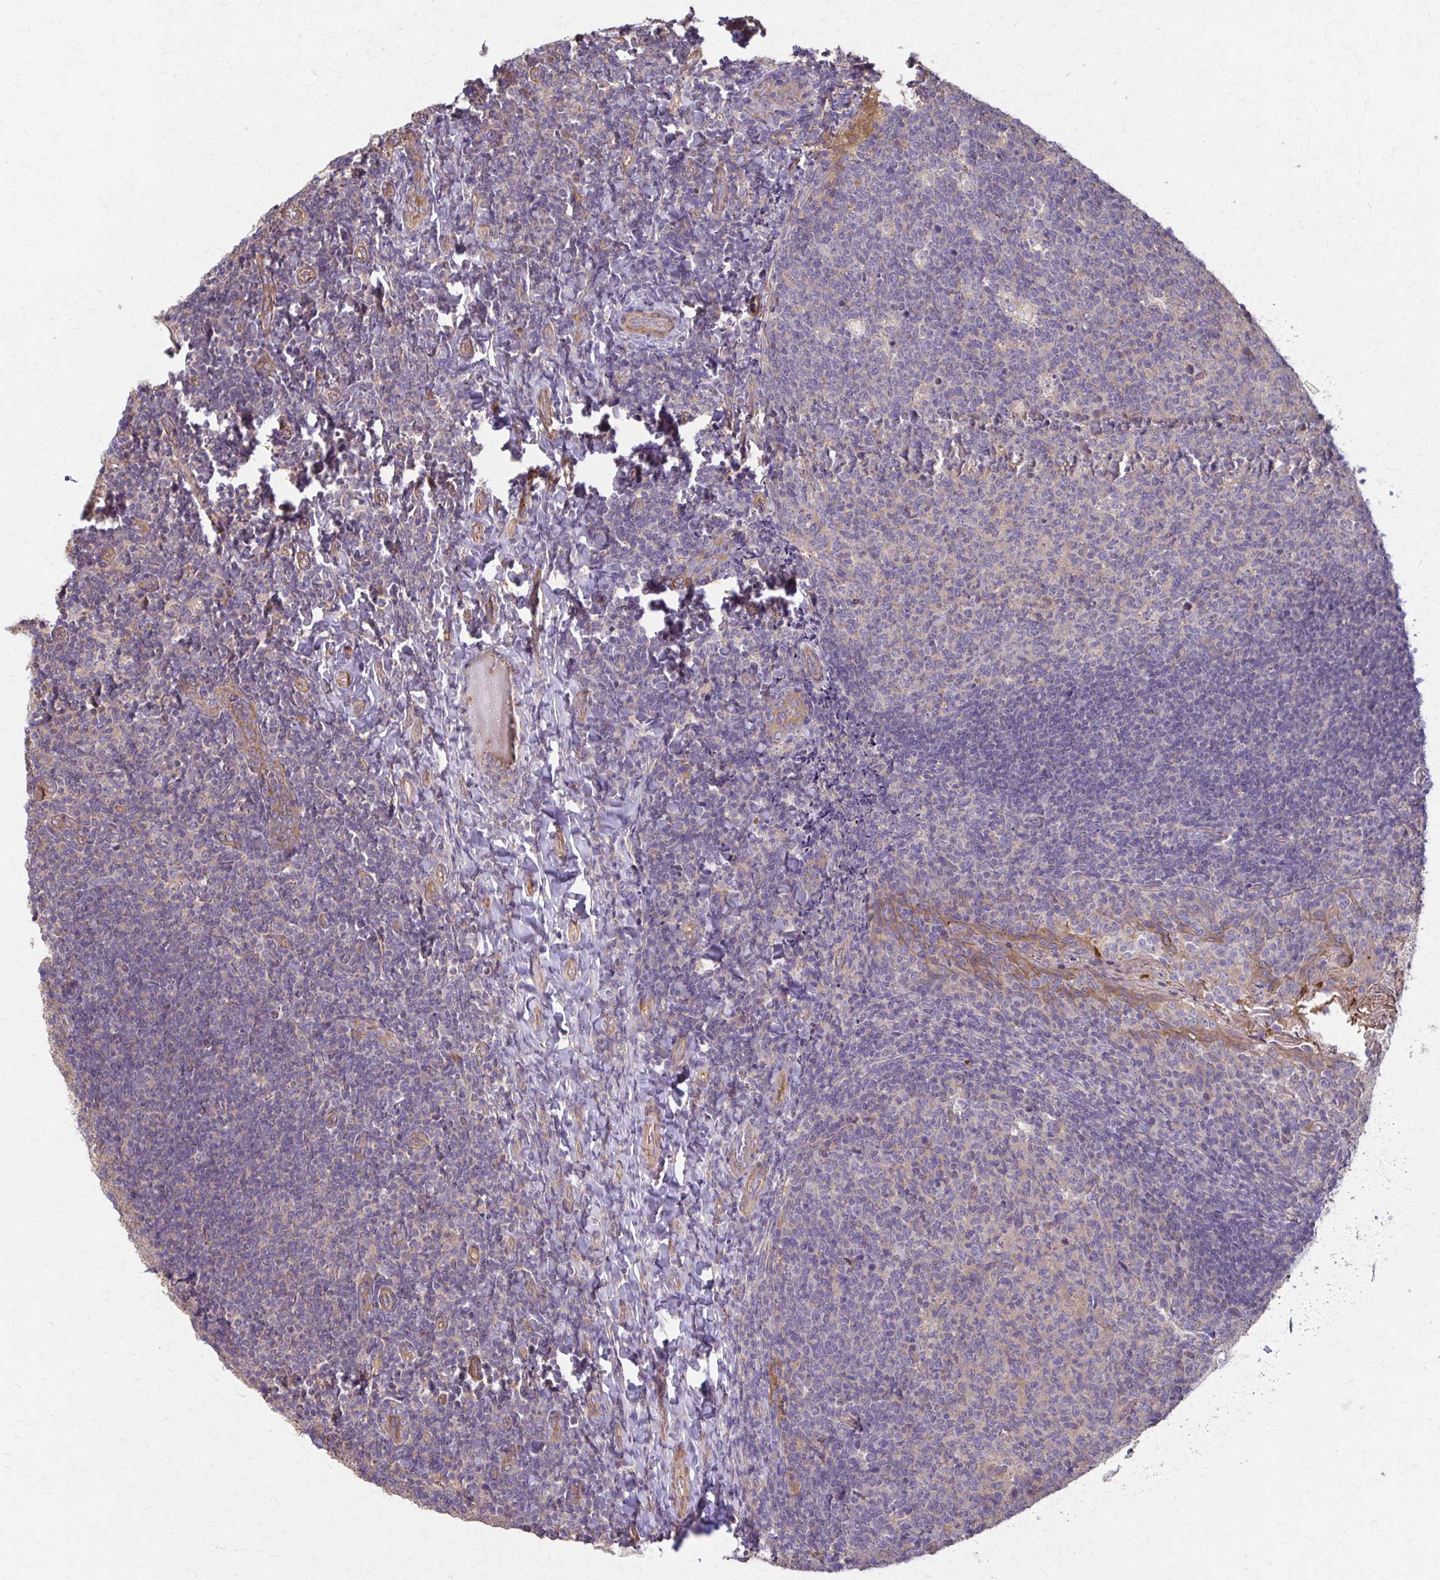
{"staining": {"intensity": "negative", "quantity": "none", "location": "none"}, "tissue": "tonsil", "cell_type": "Germinal center cells", "image_type": "normal", "snomed": [{"axis": "morphology", "description": "Normal tissue, NOS"}, {"axis": "topography", "description": "Tonsil"}], "caption": "Unremarkable tonsil was stained to show a protein in brown. There is no significant expression in germinal center cells.", "gene": "DSP", "patient": {"sex": "female", "age": 10}}